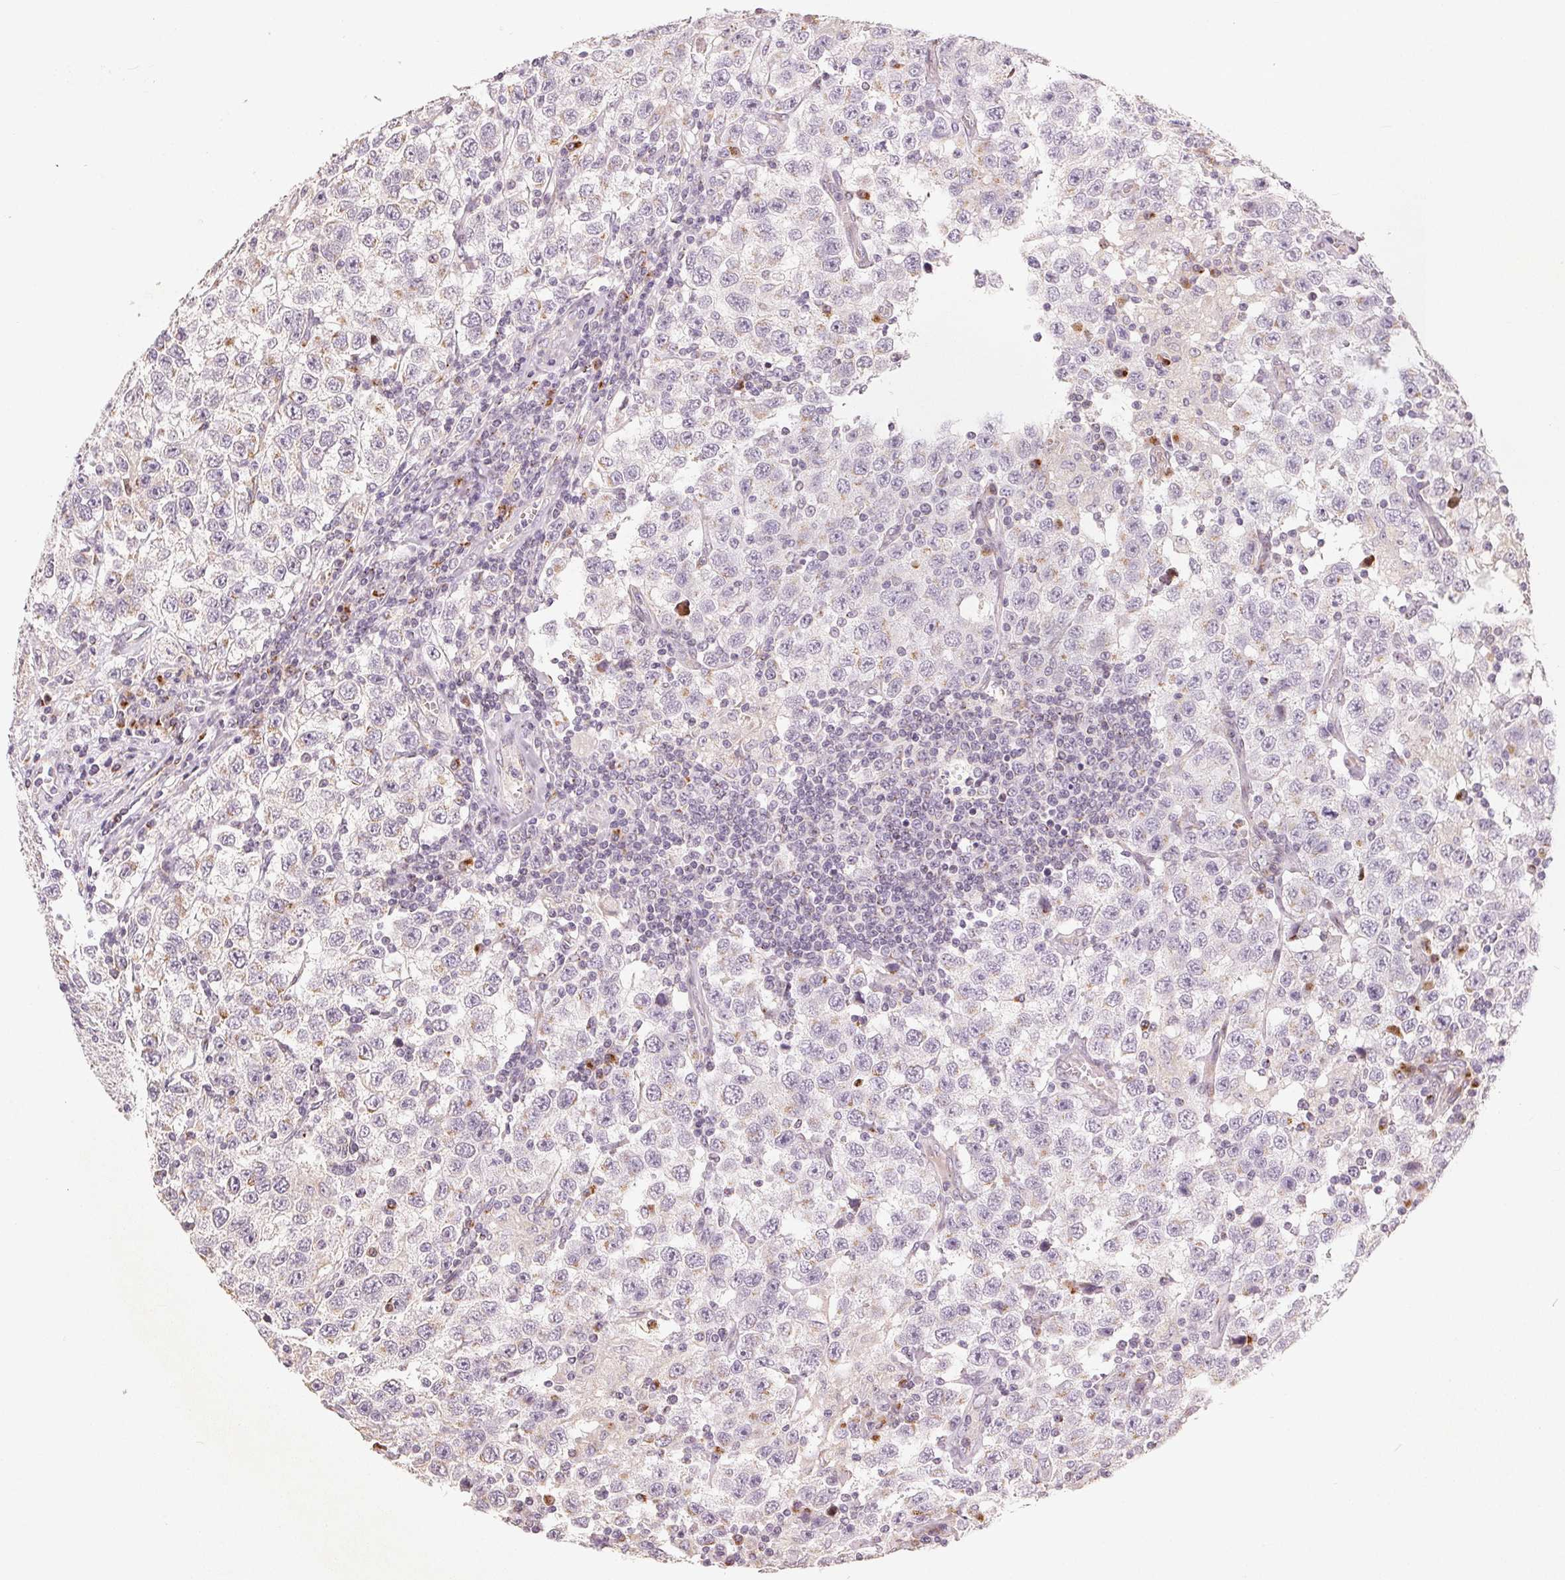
{"staining": {"intensity": "negative", "quantity": "none", "location": "none"}, "tissue": "testis cancer", "cell_type": "Tumor cells", "image_type": "cancer", "snomed": [{"axis": "morphology", "description": "Seminoma, NOS"}, {"axis": "topography", "description": "Testis"}], "caption": "Testis seminoma stained for a protein using IHC displays no positivity tumor cells.", "gene": "TMSB15B", "patient": {"sex": "male", "age": 41}}